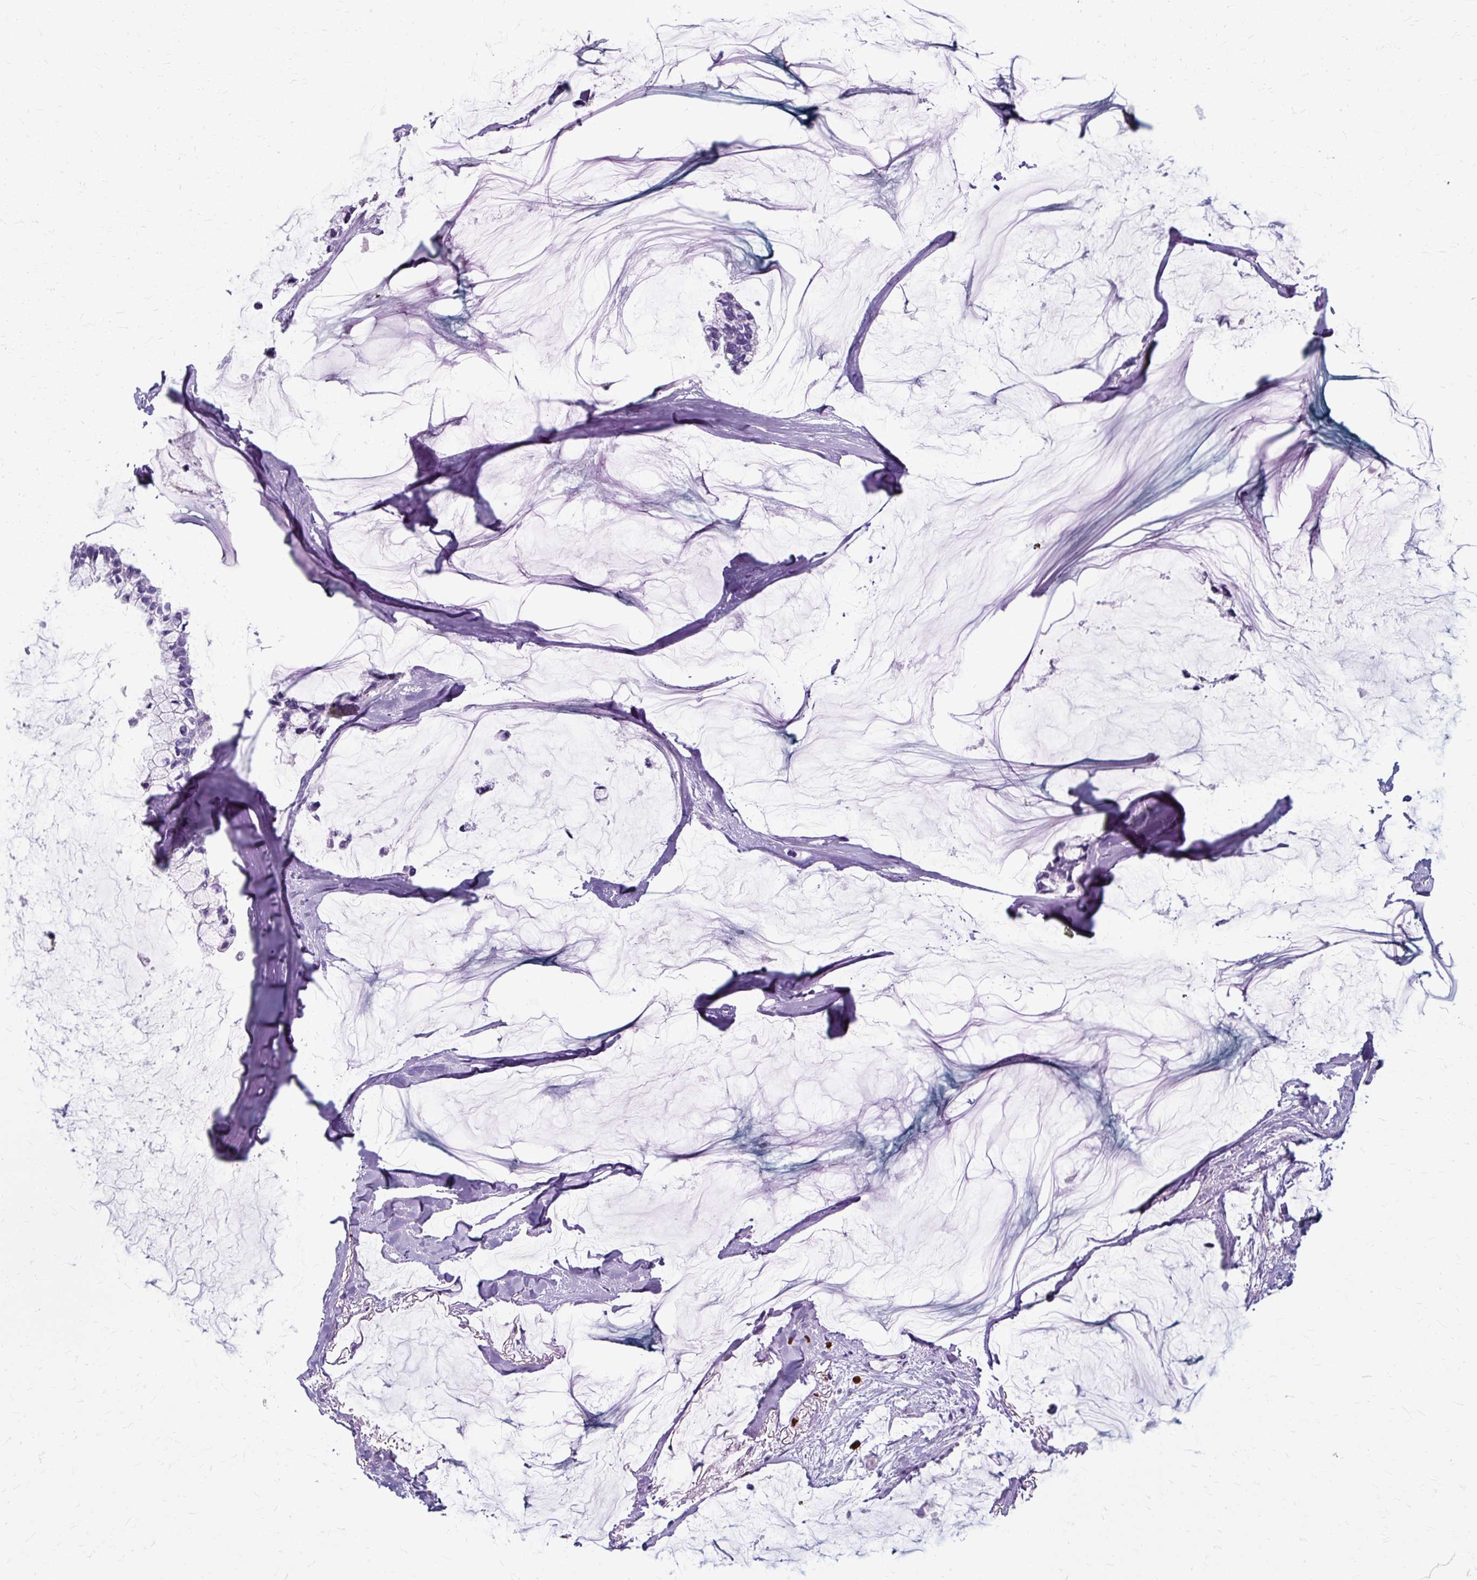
{"staining": {"intensity": "negative", "quantity": "none", "location": "none"}, "tissue": "ovarian cancer", "cell_type": "Tumor cells", "image_type": "cancer", "snomed": [{"axis": "morphology", "description": "Cystadenocarcinoma, mucinous, NOS"}, {"axis": "topography", "description": "Ovary"}], "caption": "Tumor cells are negative for protein expression in human ovarian cancer.", "gene": "ZNF555", "patient": {"sex": "female", "age": 39}}